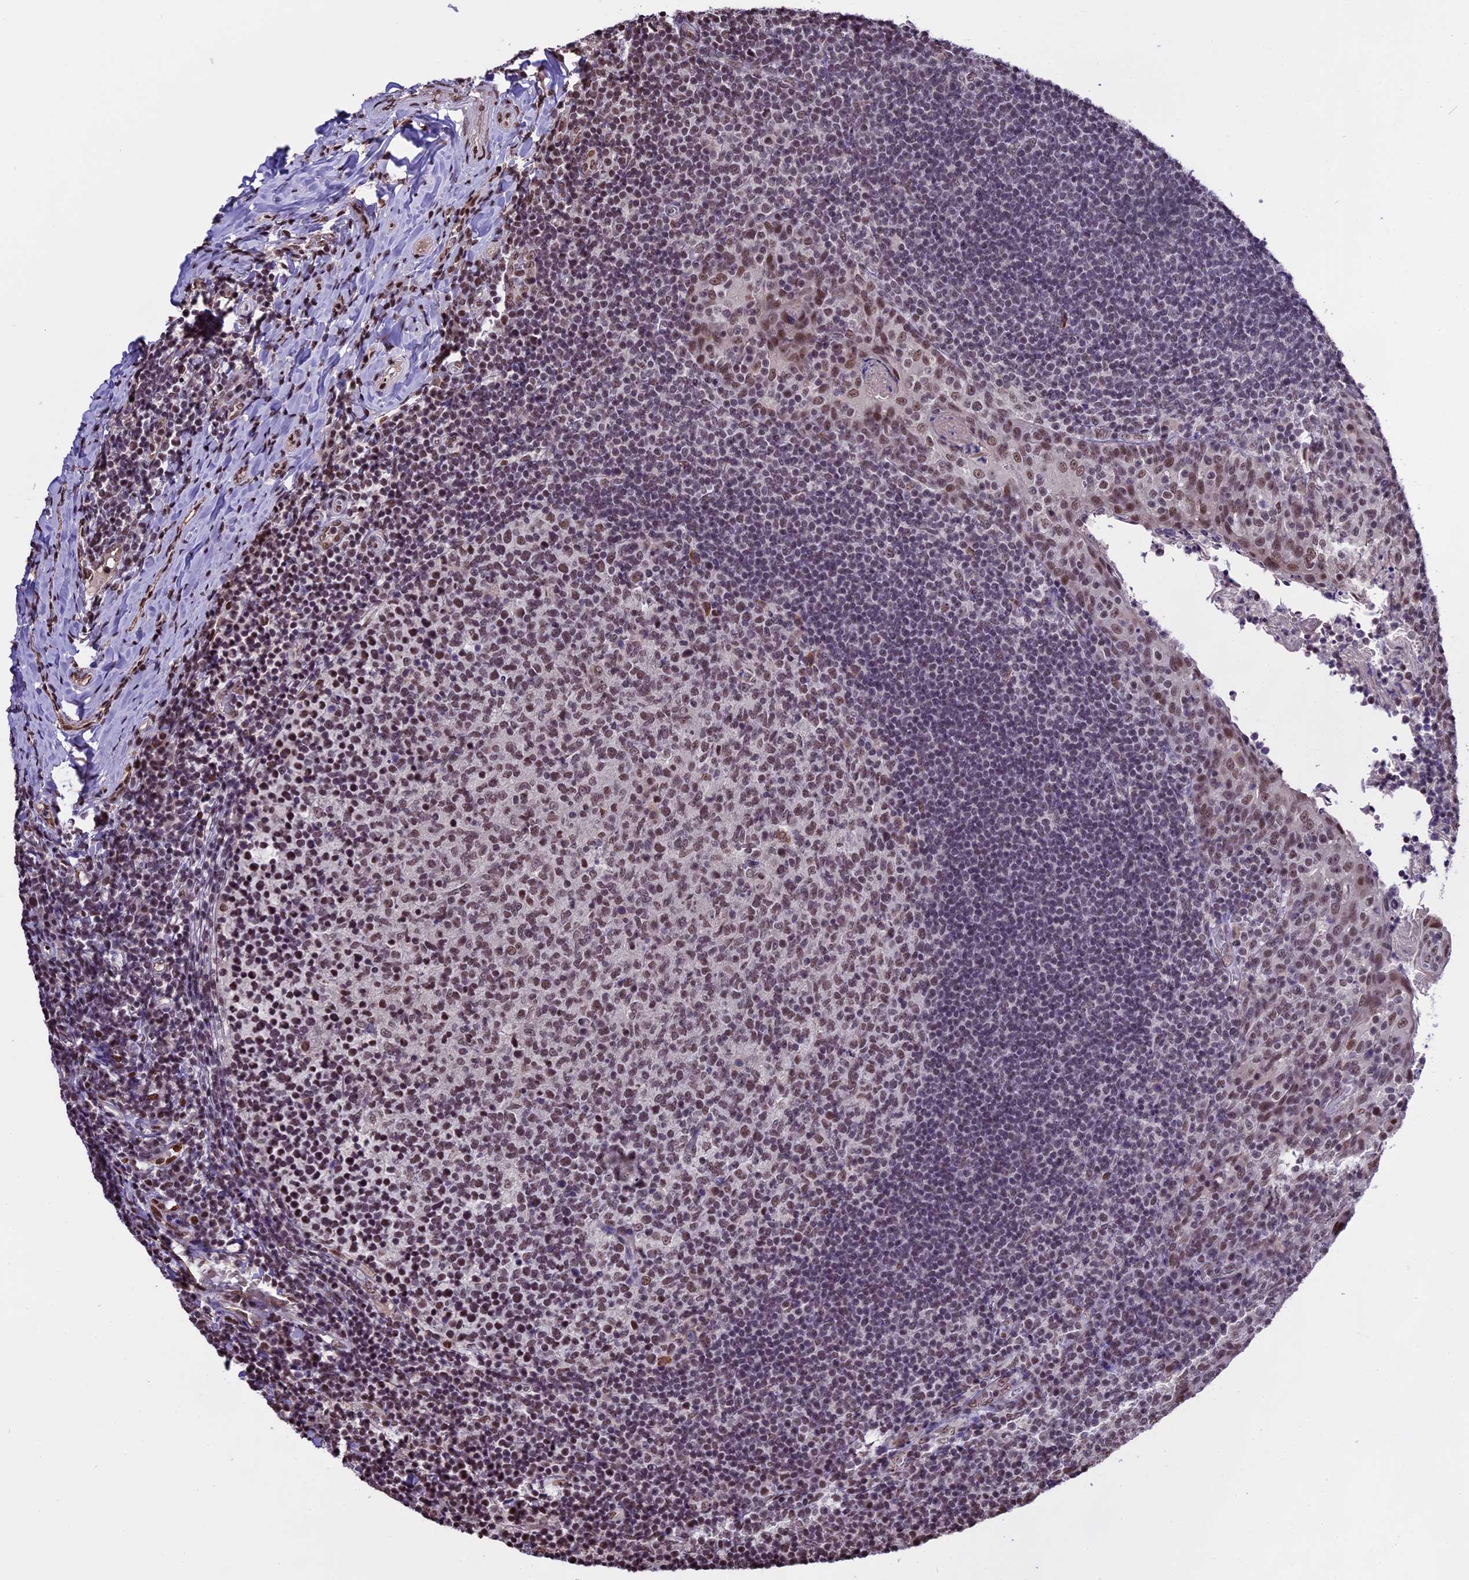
{"staining": {"intensity": "moderate", "quantity": ">75%", "location": "nuclear"}, "tissue": "tonsil", "cell_type": "Germinal center cells", "image_type": "normal", "snomed": [{"axis": "morphology", "description": "Normal tissue, NOS"}, {"axis": "topography", "description": "Tonsil"}], "caption": "A brown stain highlights moderate nuclear positivity of a protein in germinal center cells of normal human tonsil. The staining is performed using DAB (3,3'-diaminobenzidine) brown chromogen to label protein expression. The nuclei are counter-stained blue using hematoxylin.", "gene": "POLR3E", "patient": {"sex": "female", "age": 10}}